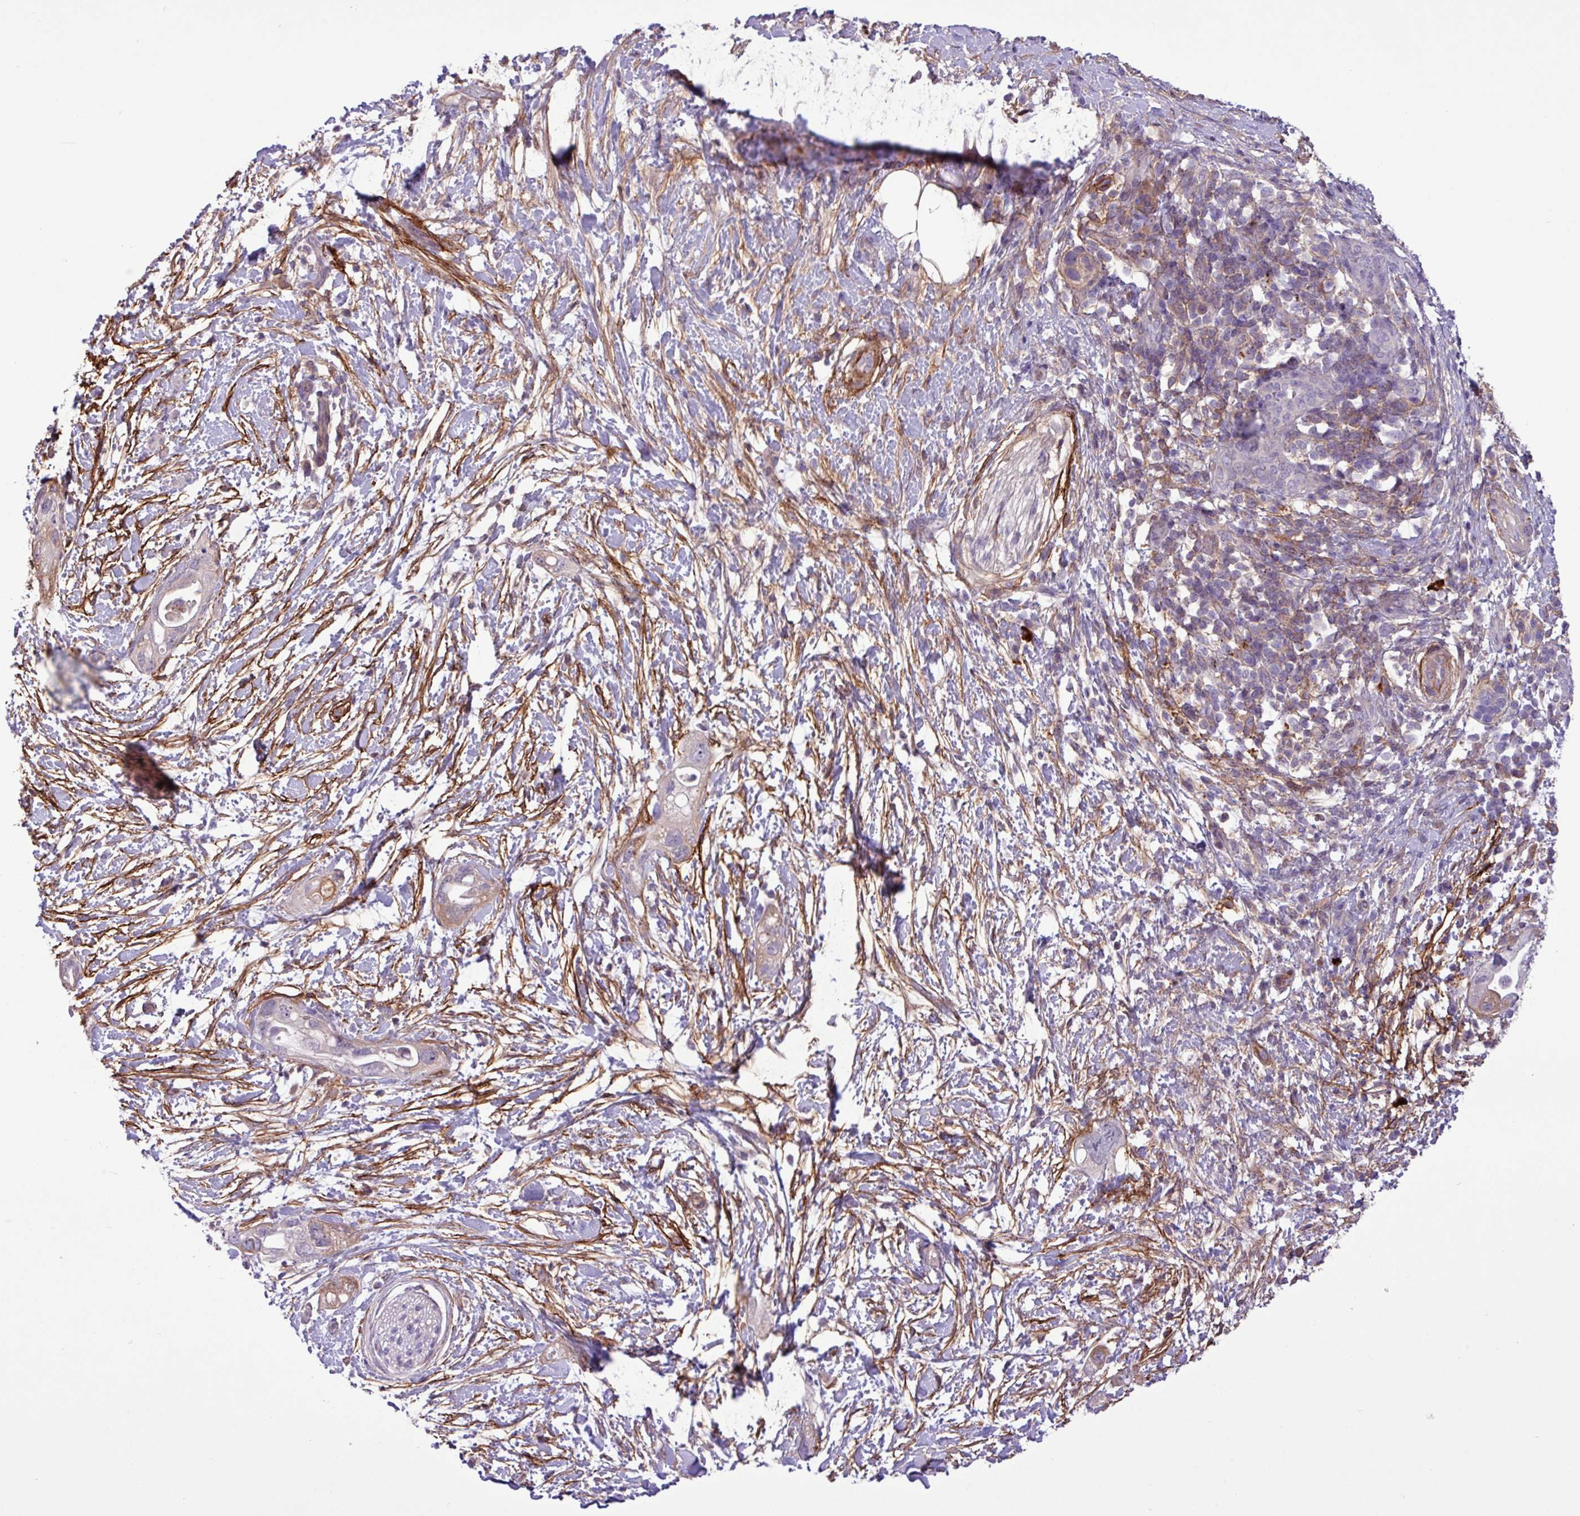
{"staining": {"intensity": "negative", "quantity": "none", "location": "none"}, "tissue": "pancreatic cancer", "cell_type": "Tumor cells", "image_type": "cancer", "snomed": [{"axis": "morphology", "description": "Adenocarcinoma, NOS"}, {"axis": "topography", "description": "Pancreas"}], "caption": "Immunohistochemical staining of human pancreatic adenocarcinoma demonstrates no significant expression in tumor cells.", "gene": "CD248", "patient": {"sex": "female", "age": 72}}